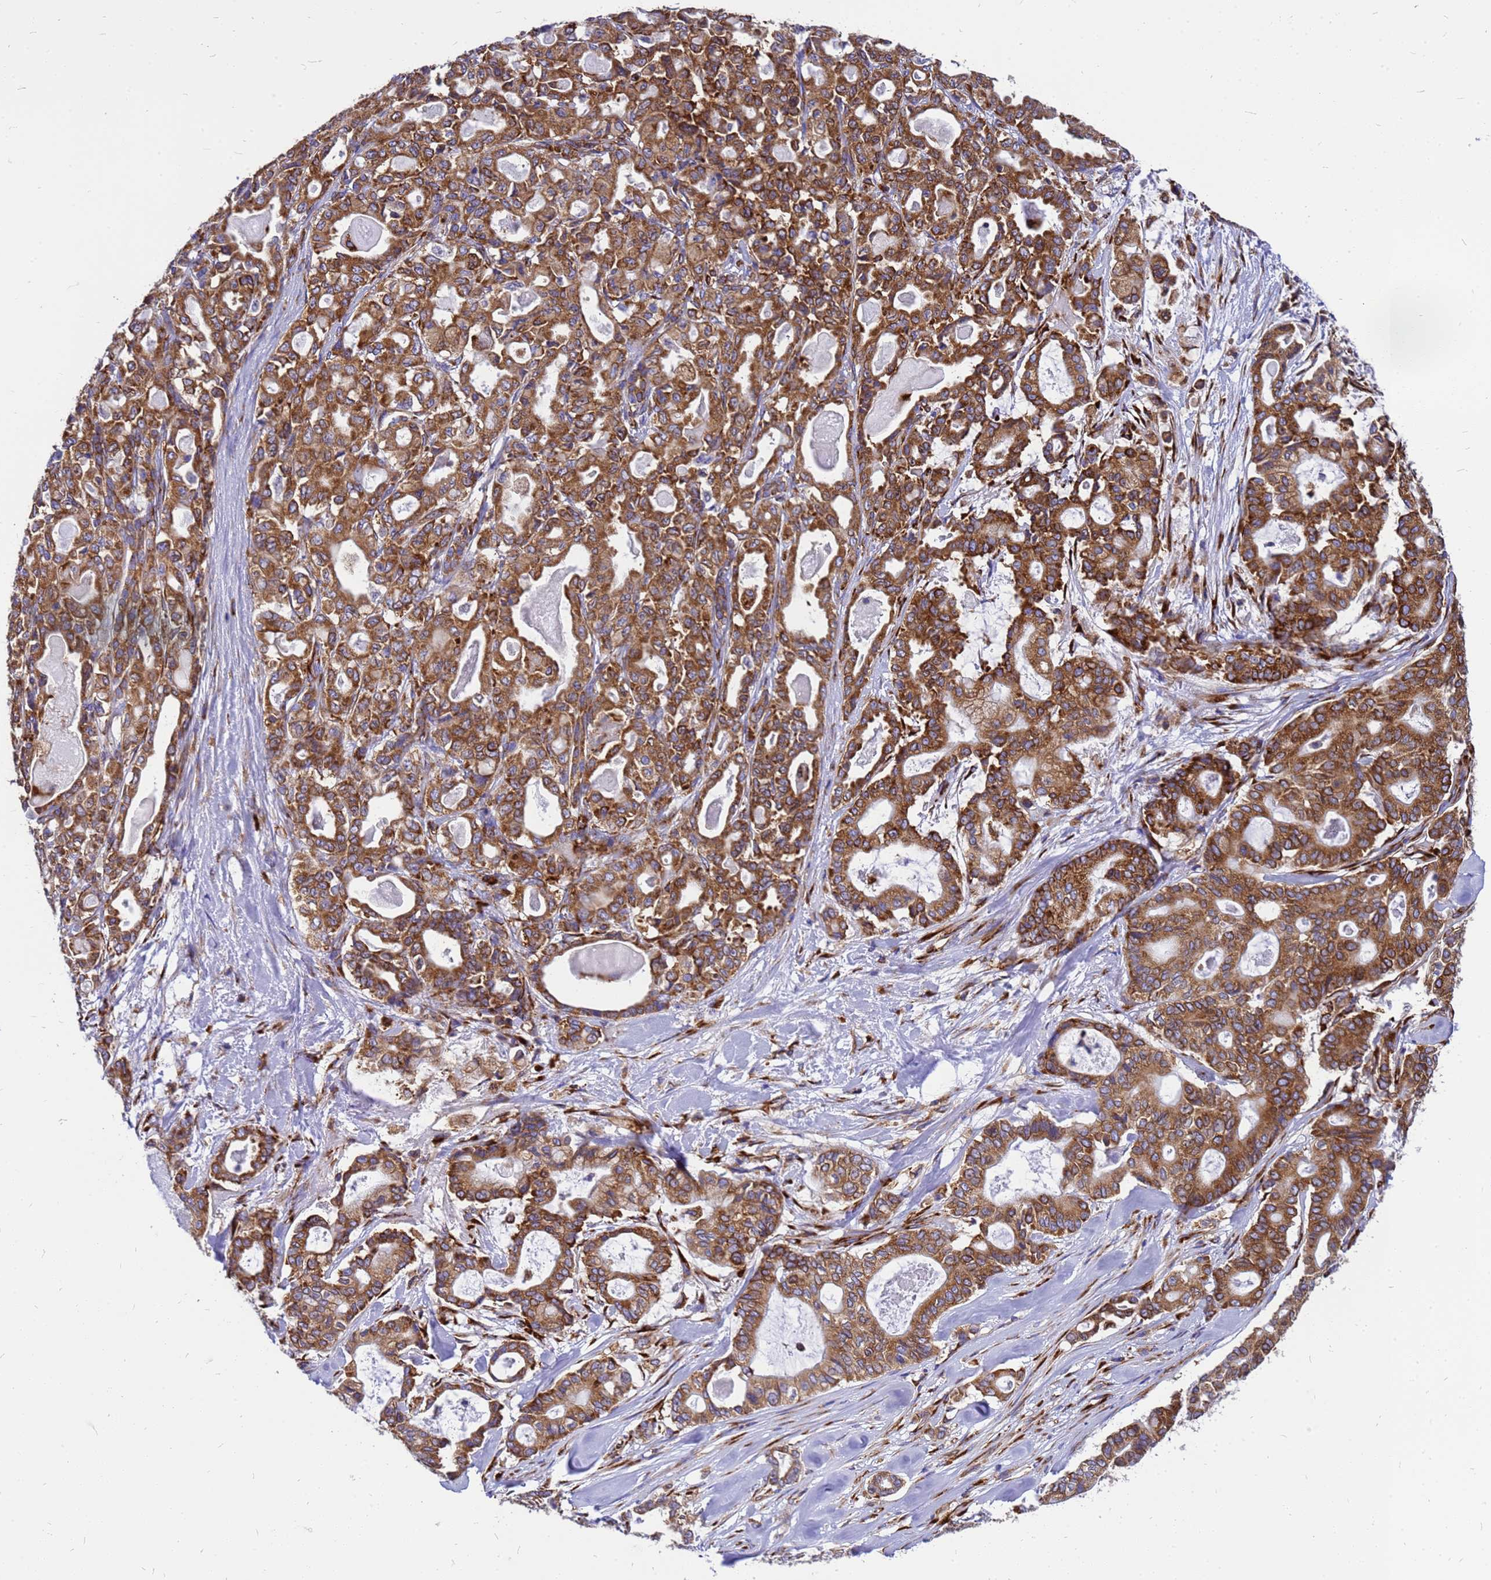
{"staining": {"intensity": "strong", "quantity": ">75%", "location": "cytoplasmic/membranous"}, "tissue": "pancreatic cancer", "cell_type": "Tumor cells", "image_type": "cancer", "snomed": [{"axis": "morphology", "description": "Adenocarcinoma, NOS"}, {"axis": "topography", "description": "Pancreas"}], "caption": "Strong cytoplasmic/membranous staining for a protein is appreciated in approximately >75% of tumor cells of pancreatic adenocarcinoma using IHC.", "gene": "EEF1D", "patient": {"sex": "male", "age": 63}}